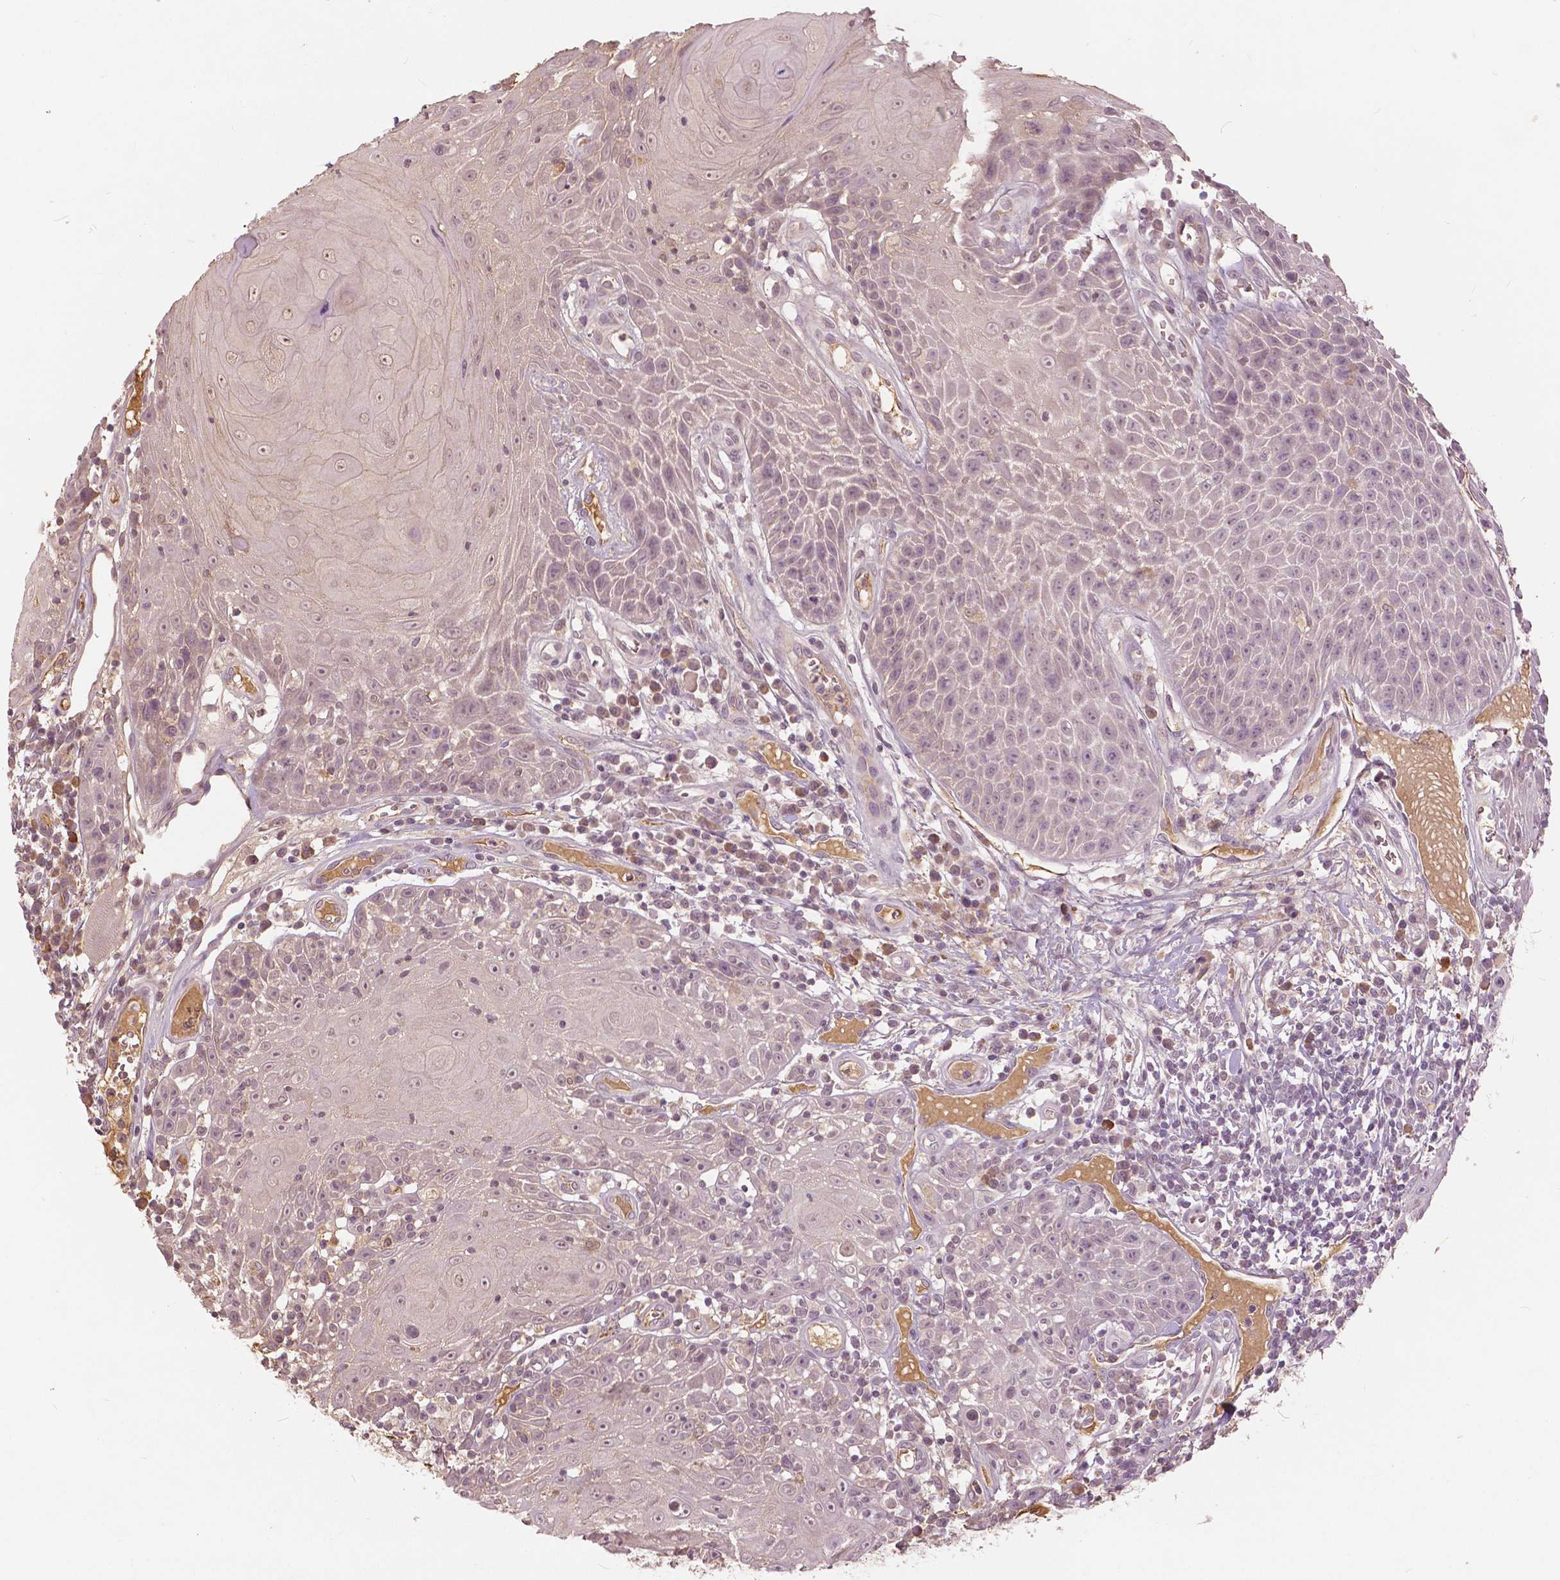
{"staining": {"intensity": "weak", "quantity": "25%-75%", "location": "nuclear"}, "tissue": "head and neck cancer", "cell_type": "Tumor cells", "image_type": "cancer", "snomed": [{"axis": "morphology", "description": "Squamous cell carcinoma, NOS"}, {"axis": "topography", "description": "Head-Neck"}], "caption": "Human head and neck squamous cell carcinoma stained for a protein (brown) displays weak nuclear positive positivity in about 25%-75% of tumor cells.", "gene": "ANGPTL4", "patient": {"sex": "male", "age": 52}}